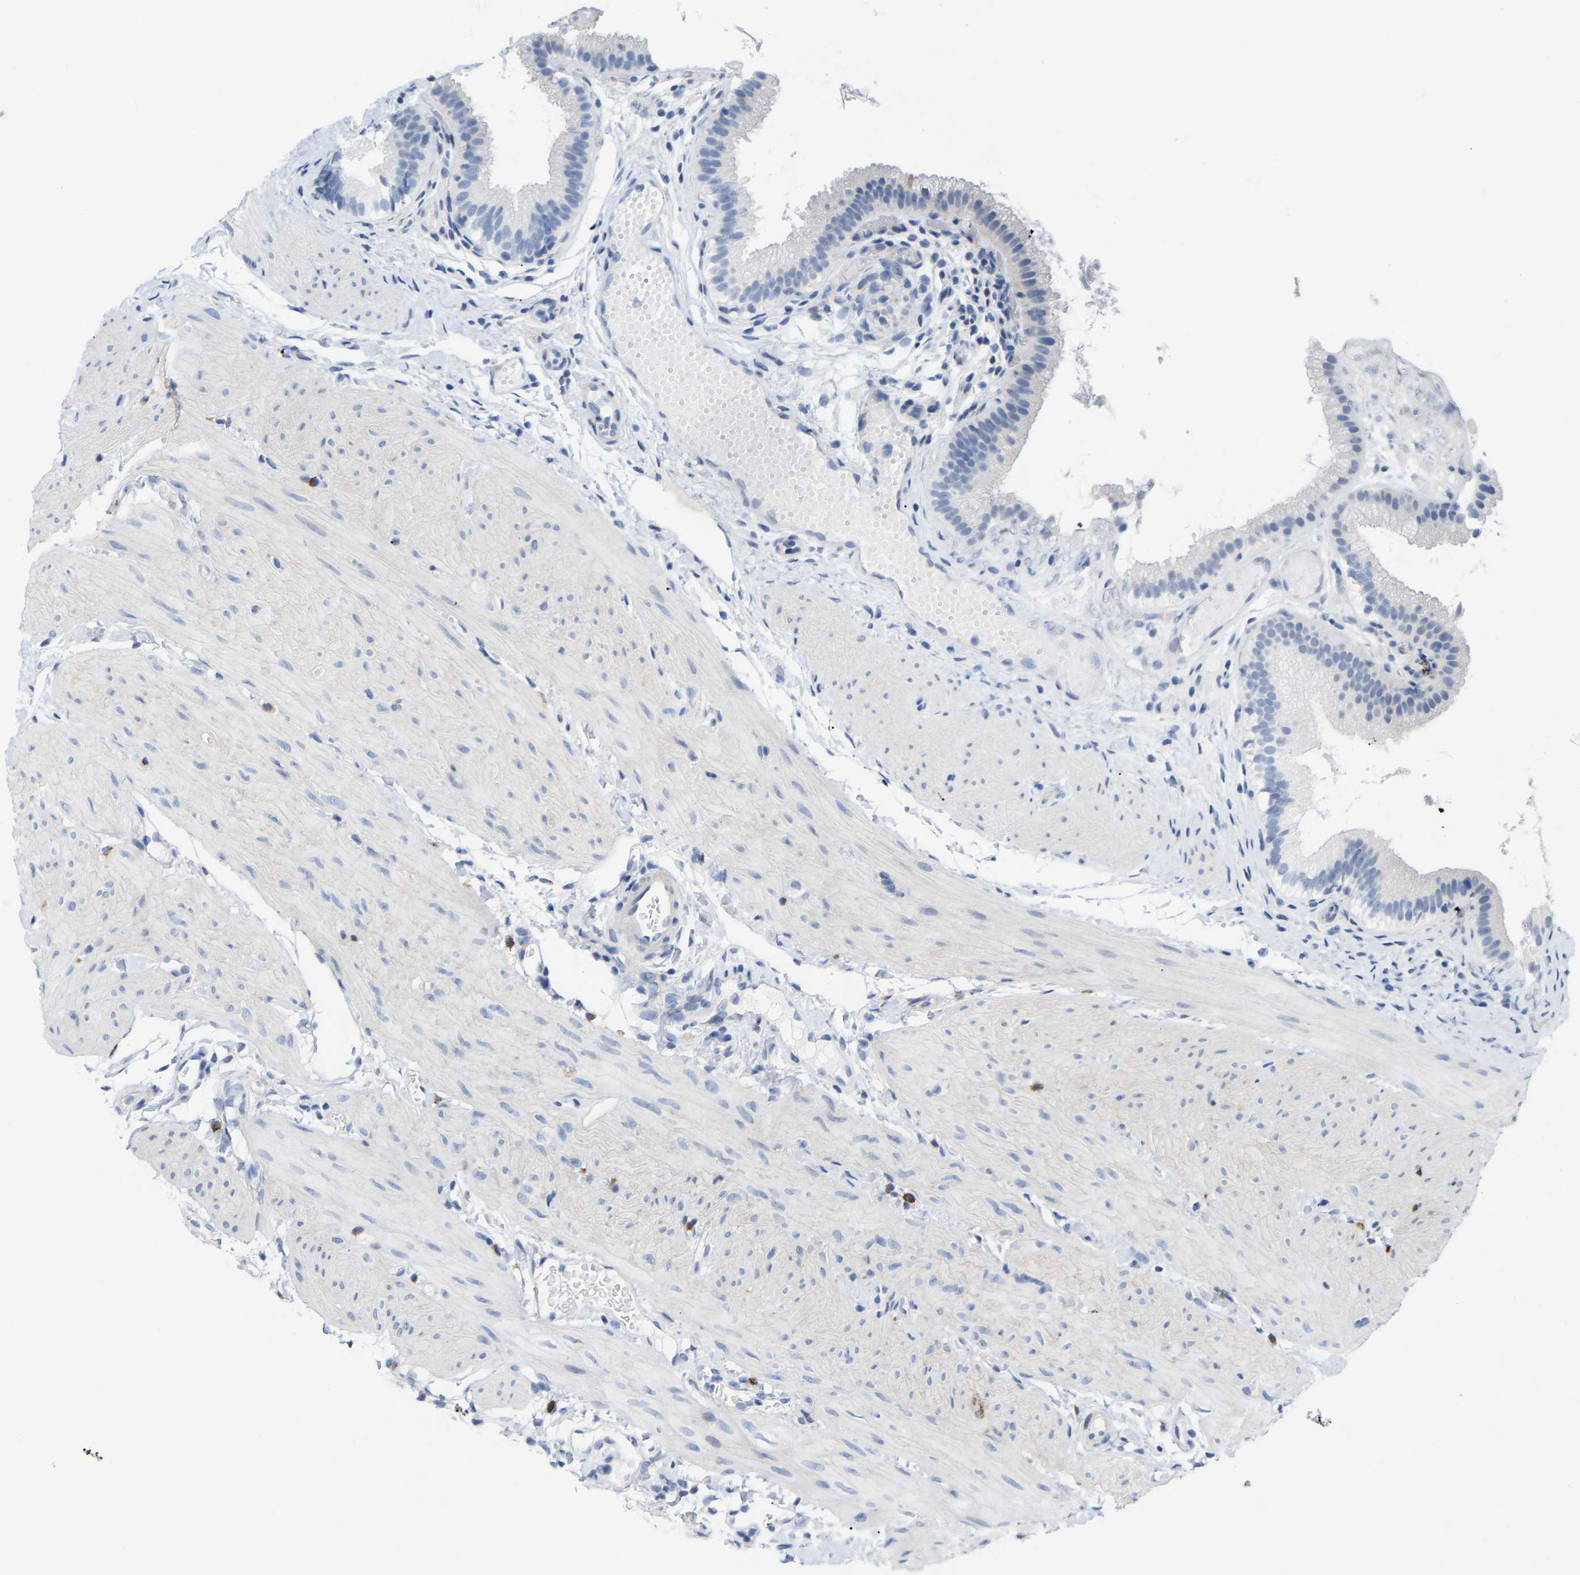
{"staining": {"intensity": "negative", "quantity": "none", "location": "none"}, "tissue": "gallbladder", "cell_type": "Glandular cells", "image_type": "normal", "snomed": [{"axis": "morphology", "description": "Normal tissue, NOS"}, {"axis": "topography", "description": "Gallbladder"}], "caption": "Immunohistochemistry image of normal gallbladder: human gallbladder stained with DAB reveals no significant protein staining in glandular cells.", "gene": "ABTB2", "patient": {"sex": "female", "age": 26}}